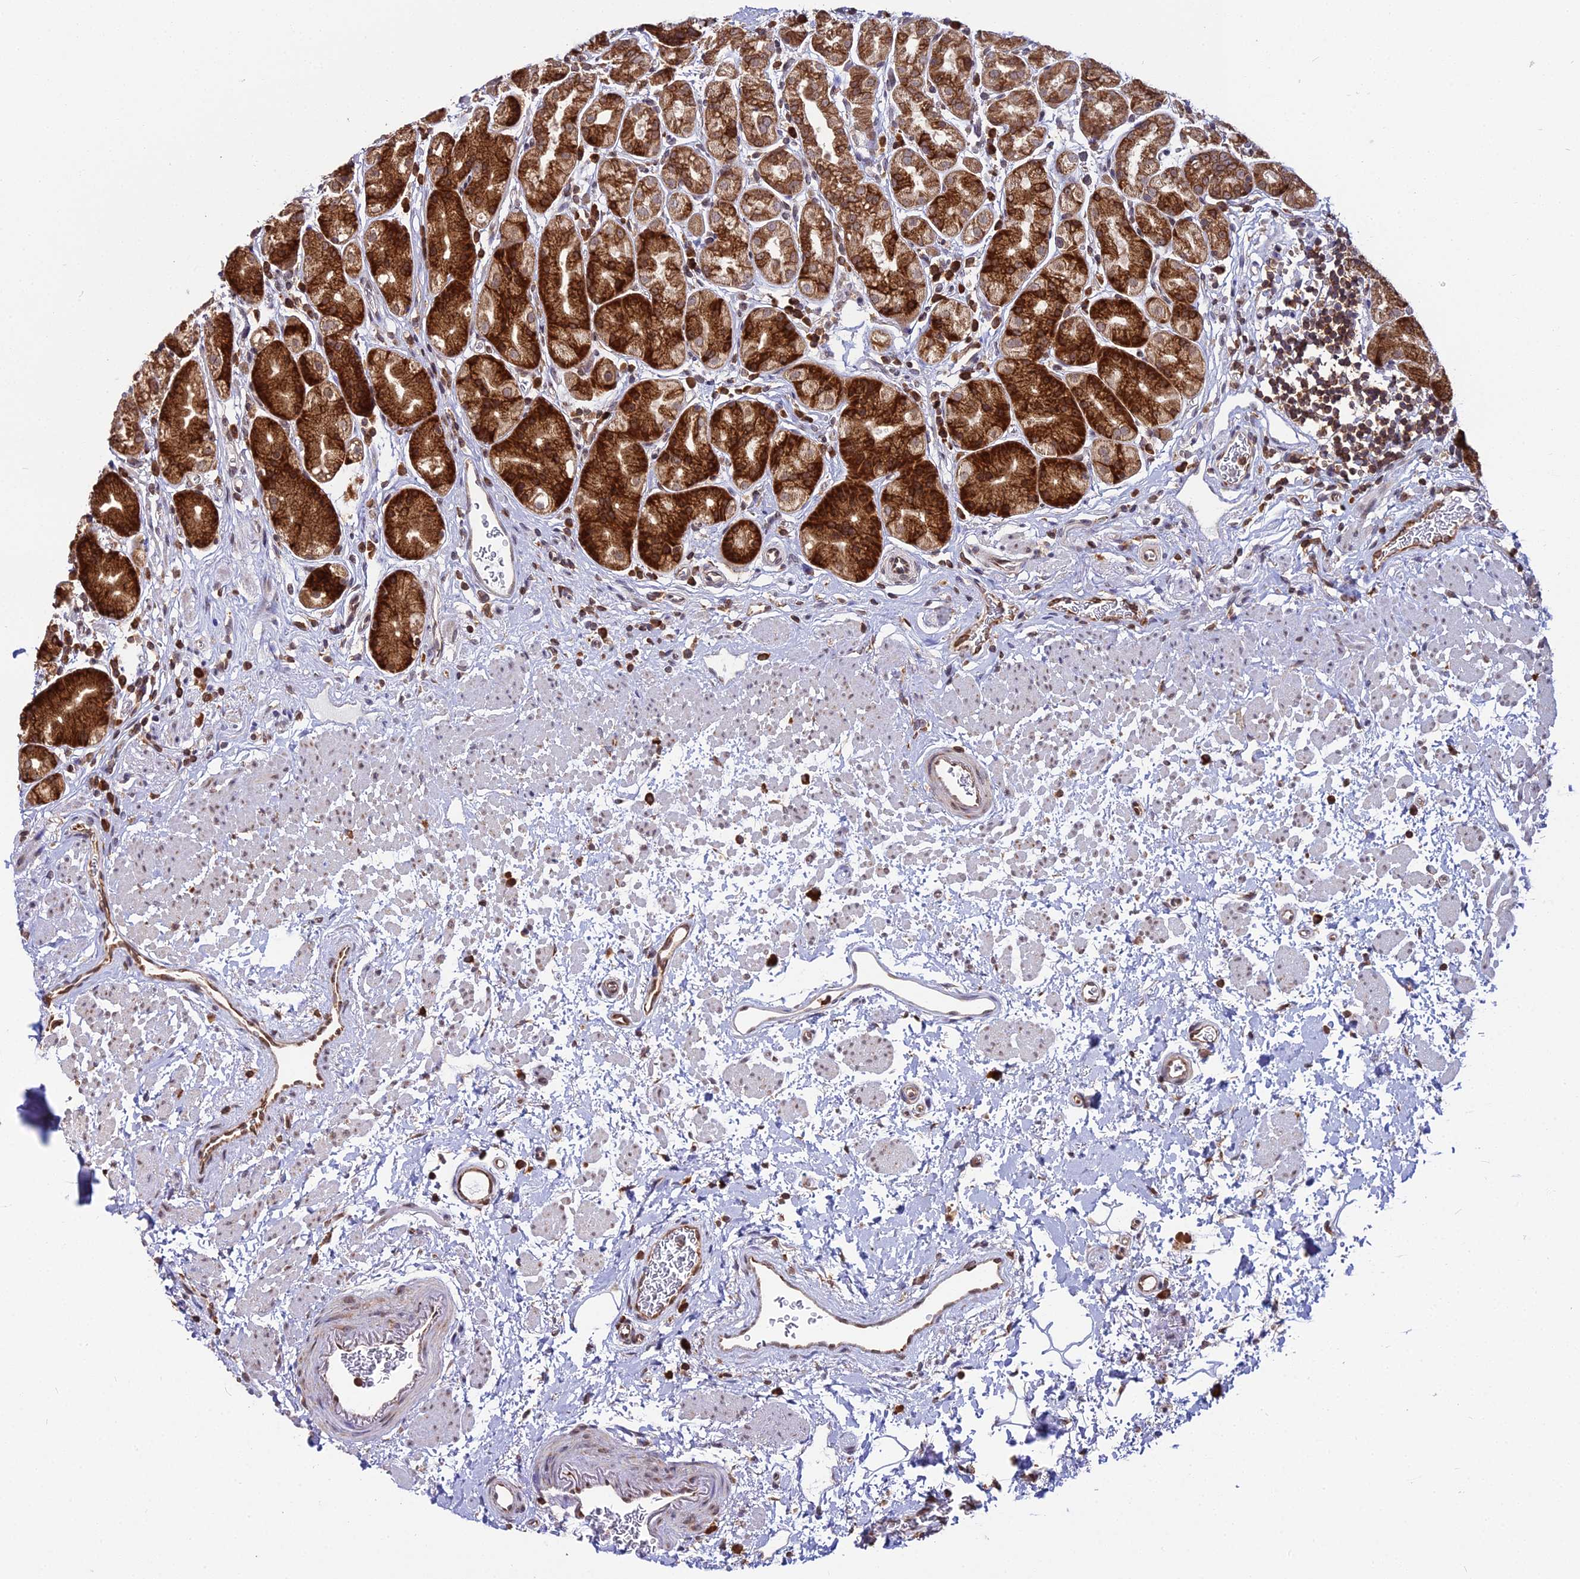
{"staining": {"intensity": "strong", "quantity": ">75%", "location": "cytoplasmic/membranous"}, "tissue": "stomach", "cell_type": "Glandular cells", "image_type": "normal", "snomed": [{"axis": "morphology", "description": "Normal tissue, NOS"}, {"axis": "topography", "description": "Stomach"}], "caption": "Benign stomach was stained to show a protein in brown. There is high levels of strong cytoplasmic/membranous positivity in approximately >75% of glandular cells.", "gene": "RPL26", "patient": {"sex": "male", "age": 63}}